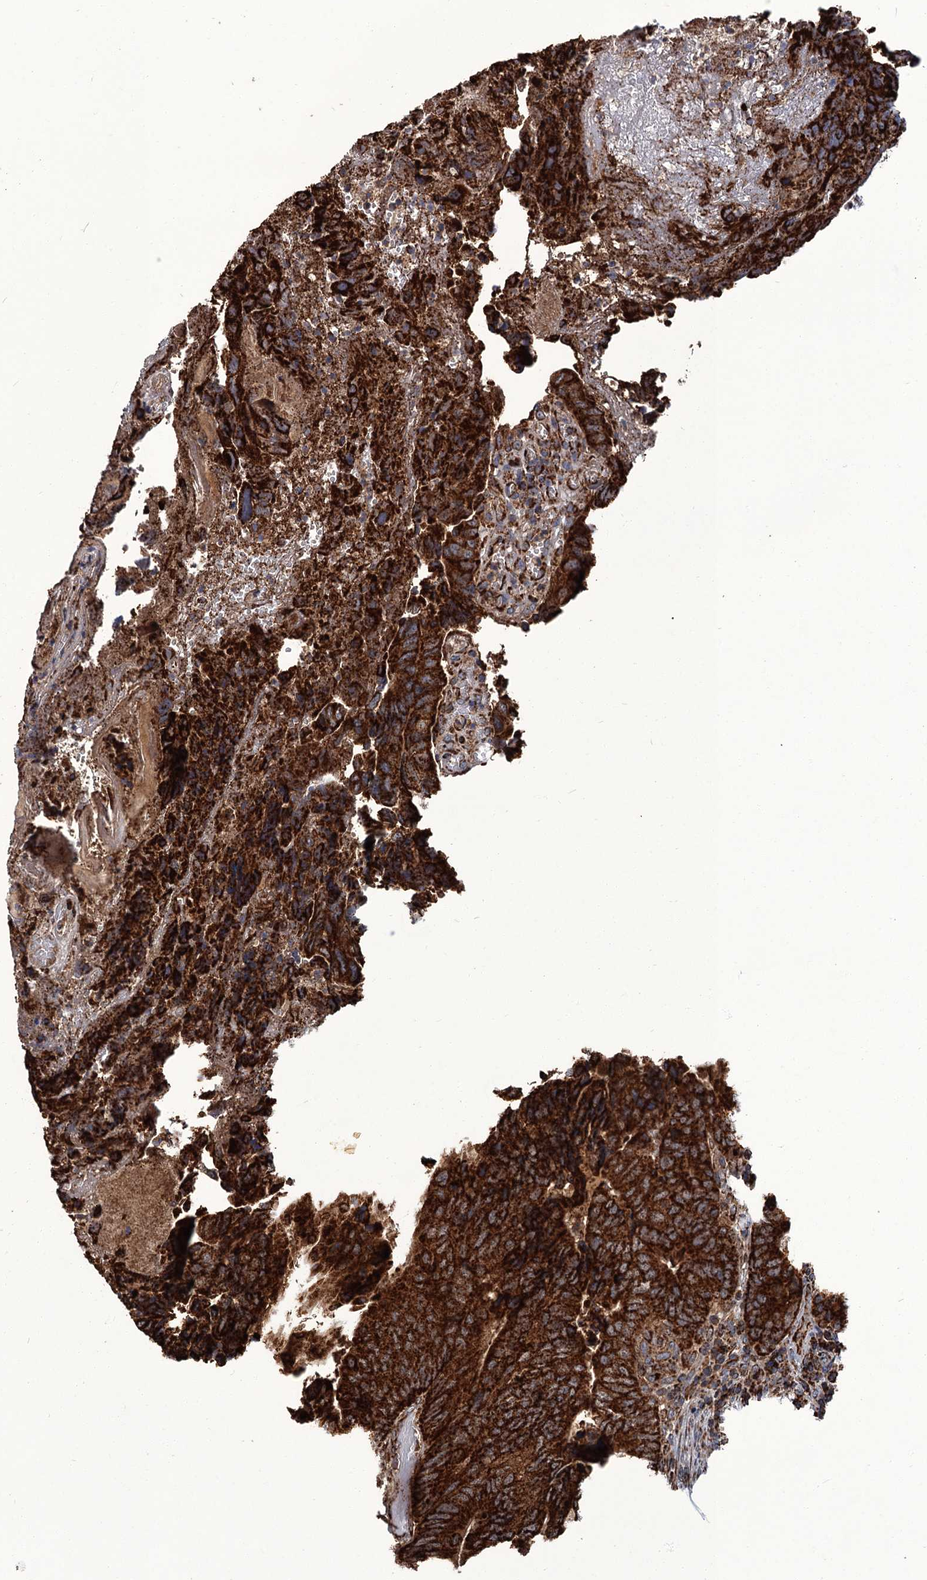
{"staining": {"intensity": "strong", "quantity": ">75%", "location": "cytoplasmic/membranous"}, "tissue": "colorectal cancer", "cell_type": "Tumor cells", "image_type": "cancer", "snomed": [{"axis": "morphology", "description": "Adenocarcinoma, NOS"}, {"axis": "topography", "description": "Colon"}], "caption": "Immunohistochemical staining of colorectal cancer exhibits high levels of strong cytoplasmic/membranous staining in approximately >75% of tumor cells. (brown staining indicates protein expression, while blue staining denotes nuclei).", "gene": "APH1A", "patient": {"sex": "female", "age": 67}}